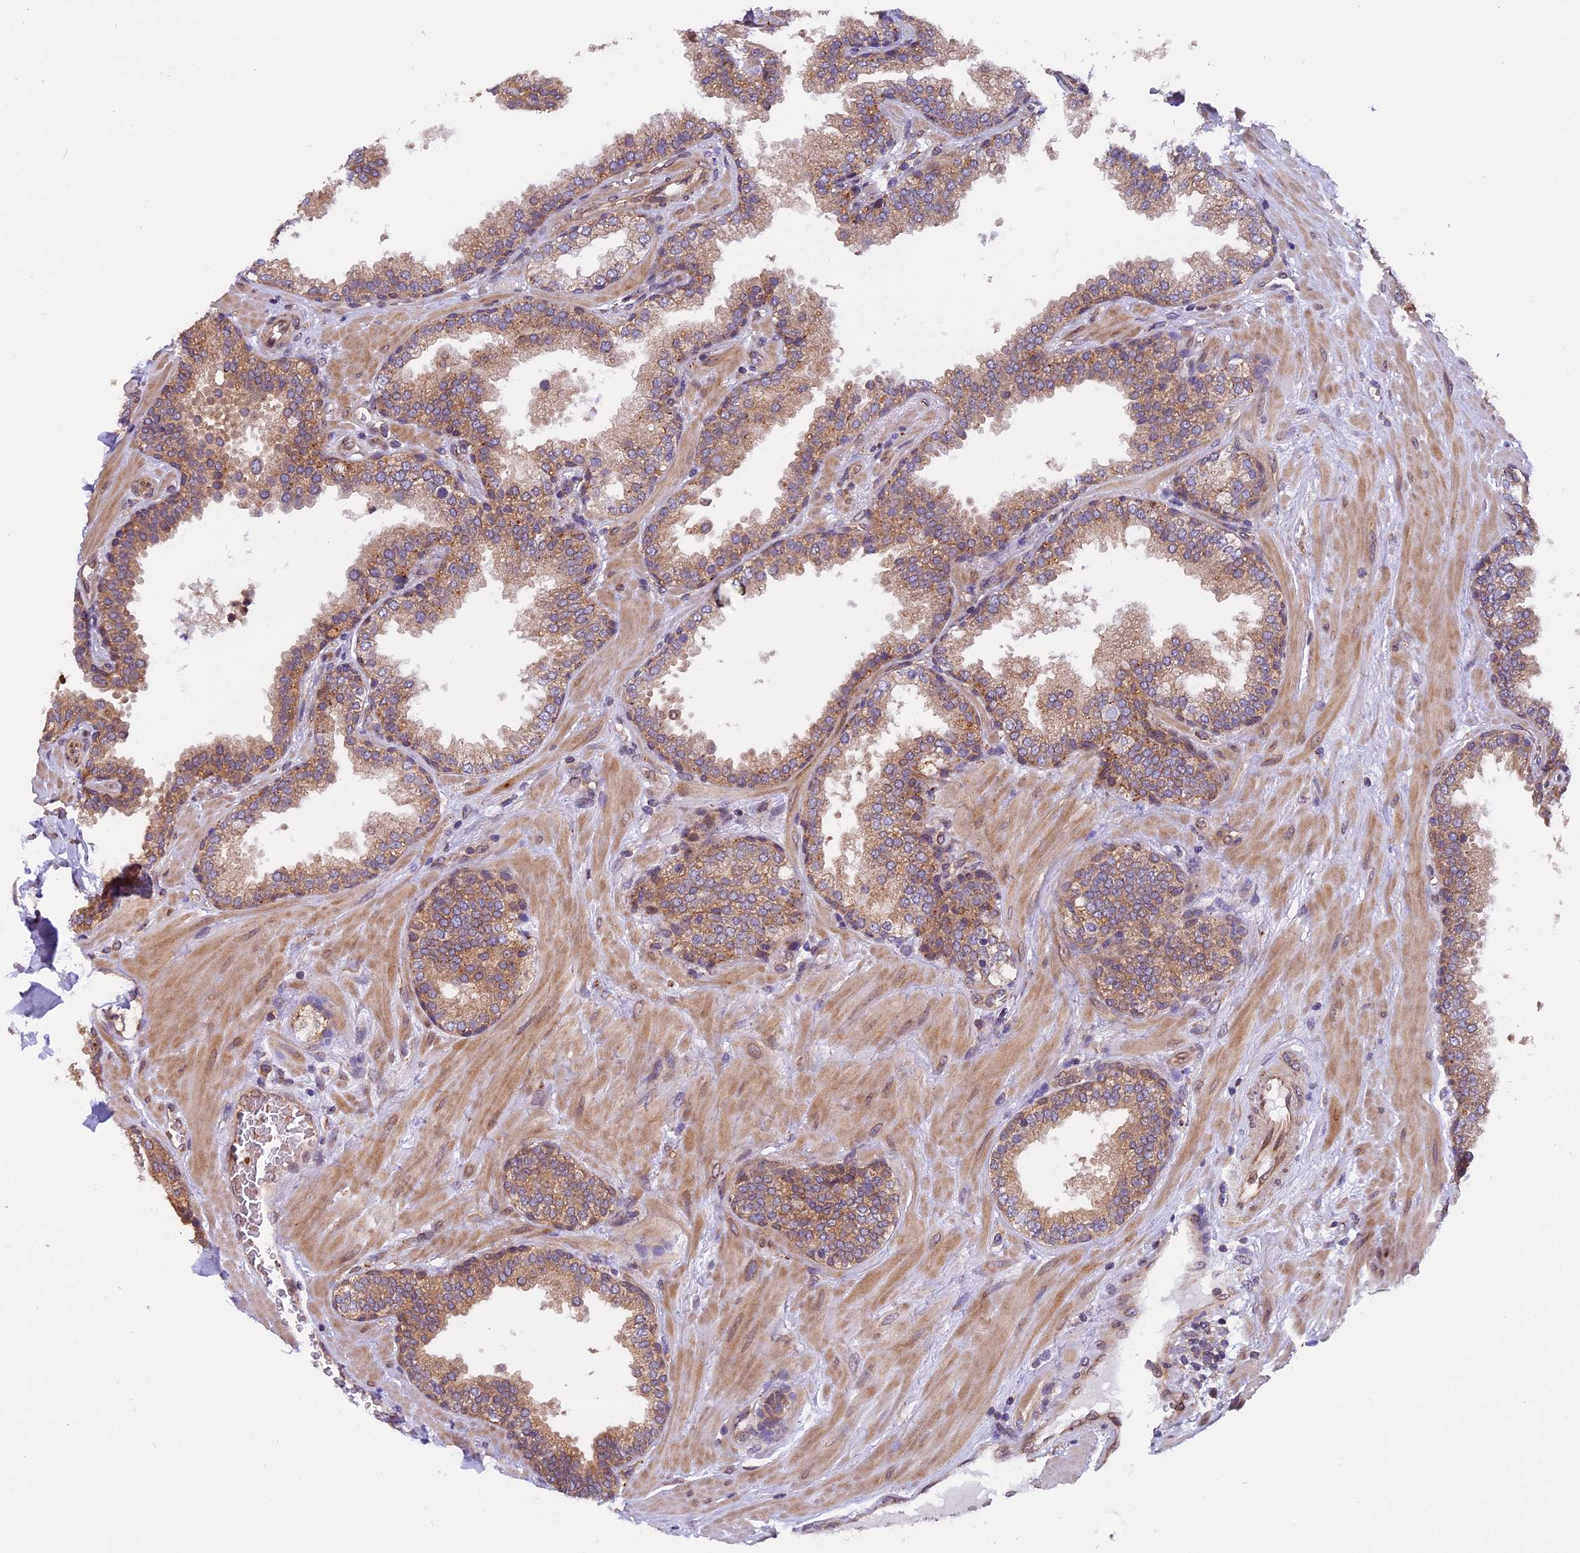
{"staining": {"intensity": "moderate", "quantity": ">75%", "location": "cytoplasmic/membranous"}, "tissue": "prostate", "cell_type": "Glandular cells", "image_type": "normal", "snomed": [{"axis": "morphology", "description": "Normal tissue, NOS"}, {"axis": "topography", "description": "Prostate"}], "caption": "The micrograph reveals a brown stain indicating the presence of a protein in the cytoplasmic/membranous of glandular cells in prostate. (DAB = brown stain, brightfield microscopy at high magnification).", "gene": "CHMP2A", "patient": {"sex": "male", "age": 51}}